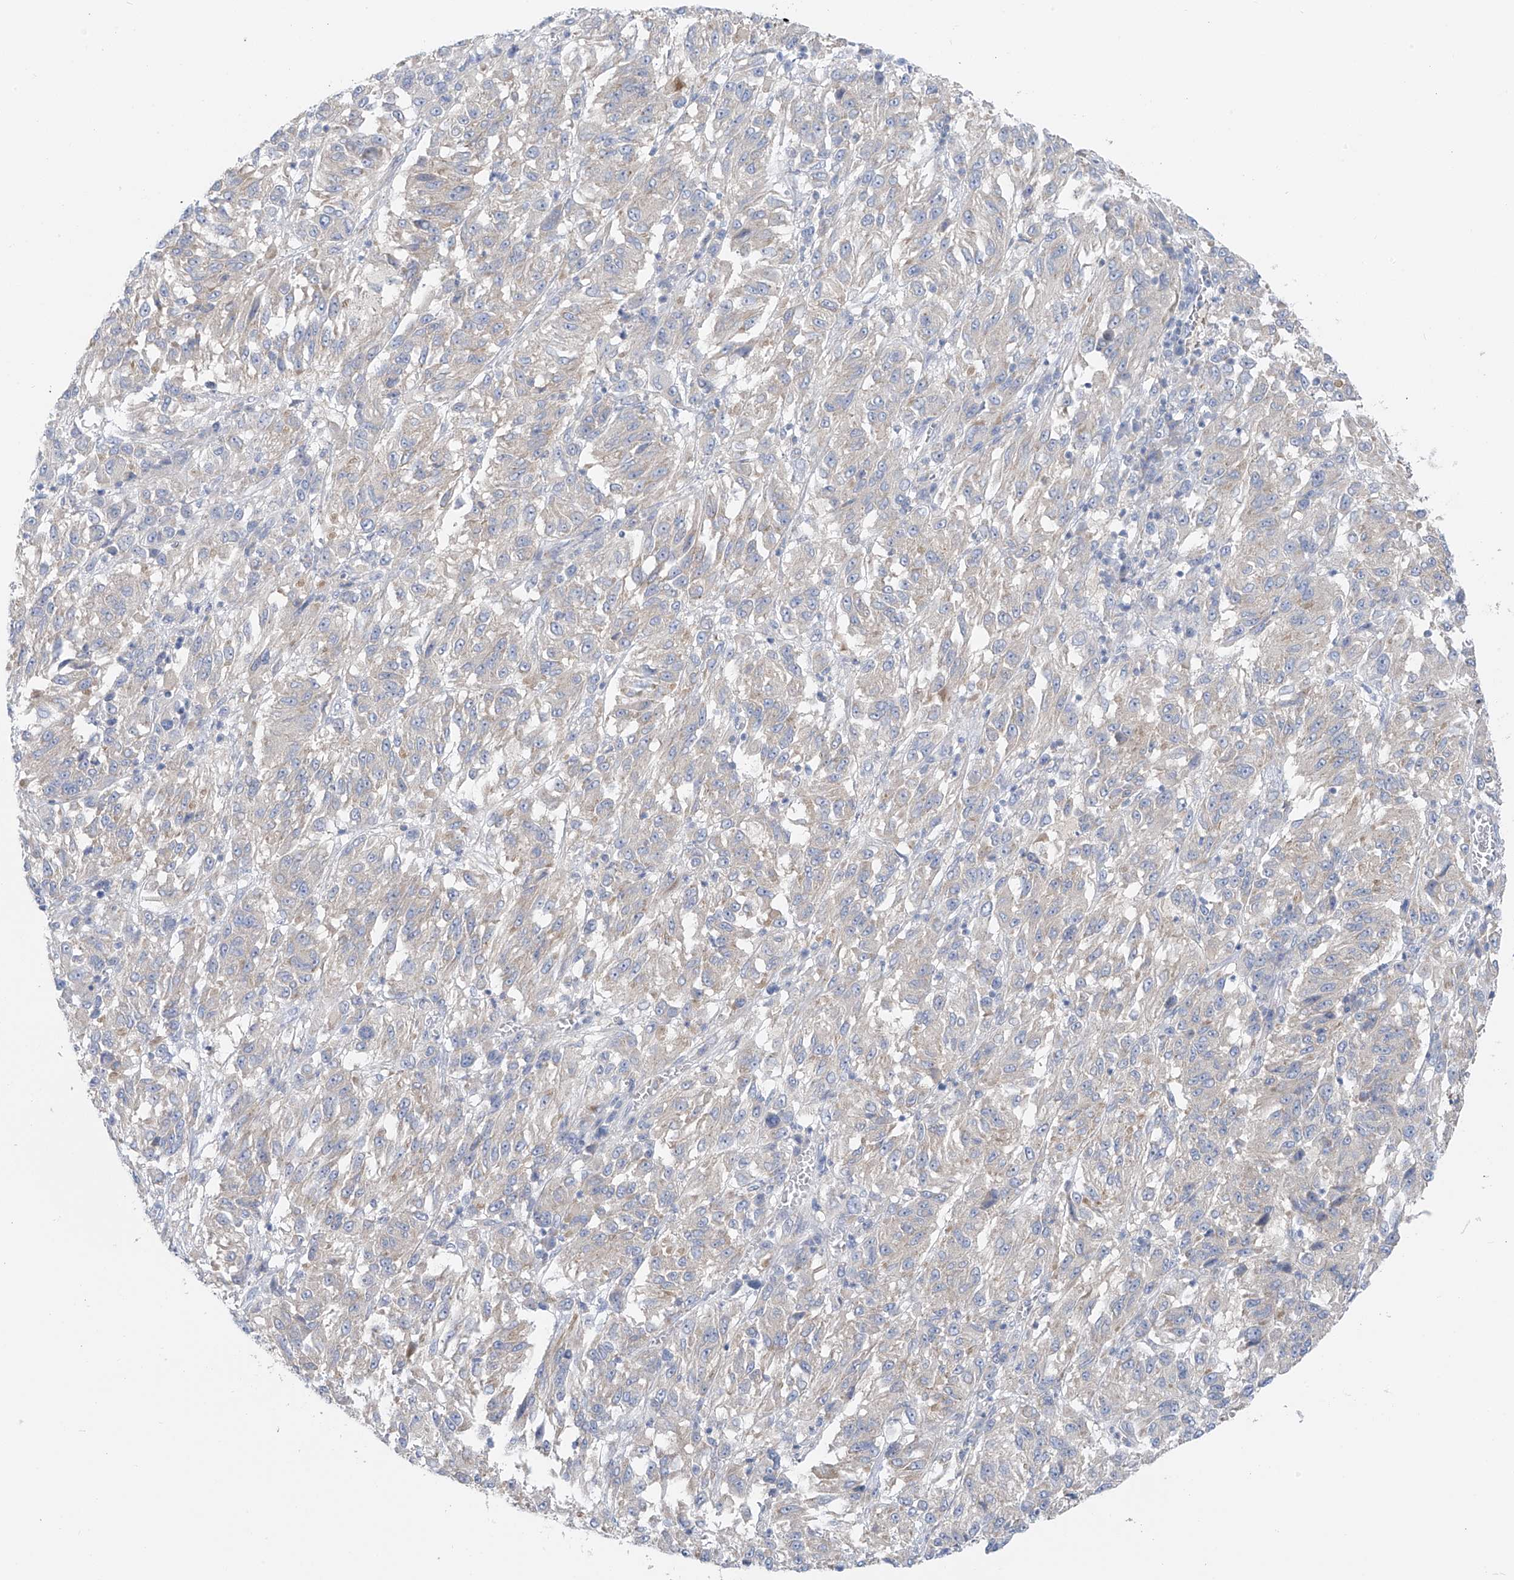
{"staining": {"intensity": "weak", "quantity": "<25%", "location": "cytoplasmic/membranous"}, "tissue": "melanoma", "cell_type": "Tumor cells", "image_type": "cancer", "snomed": [{"axis": "morphology", "description": "Malignant melanoma, Metastatic site"}, {"axis": "topography", "description": "Lung"}], "caption": "DAB (3,3'-diaminobenzidine) immunohistochemical staining of human melanoma displays no significant expression in tumor cells.", "gene": "POMGNT2", "patient": {"sex": "male", "age": 64}}